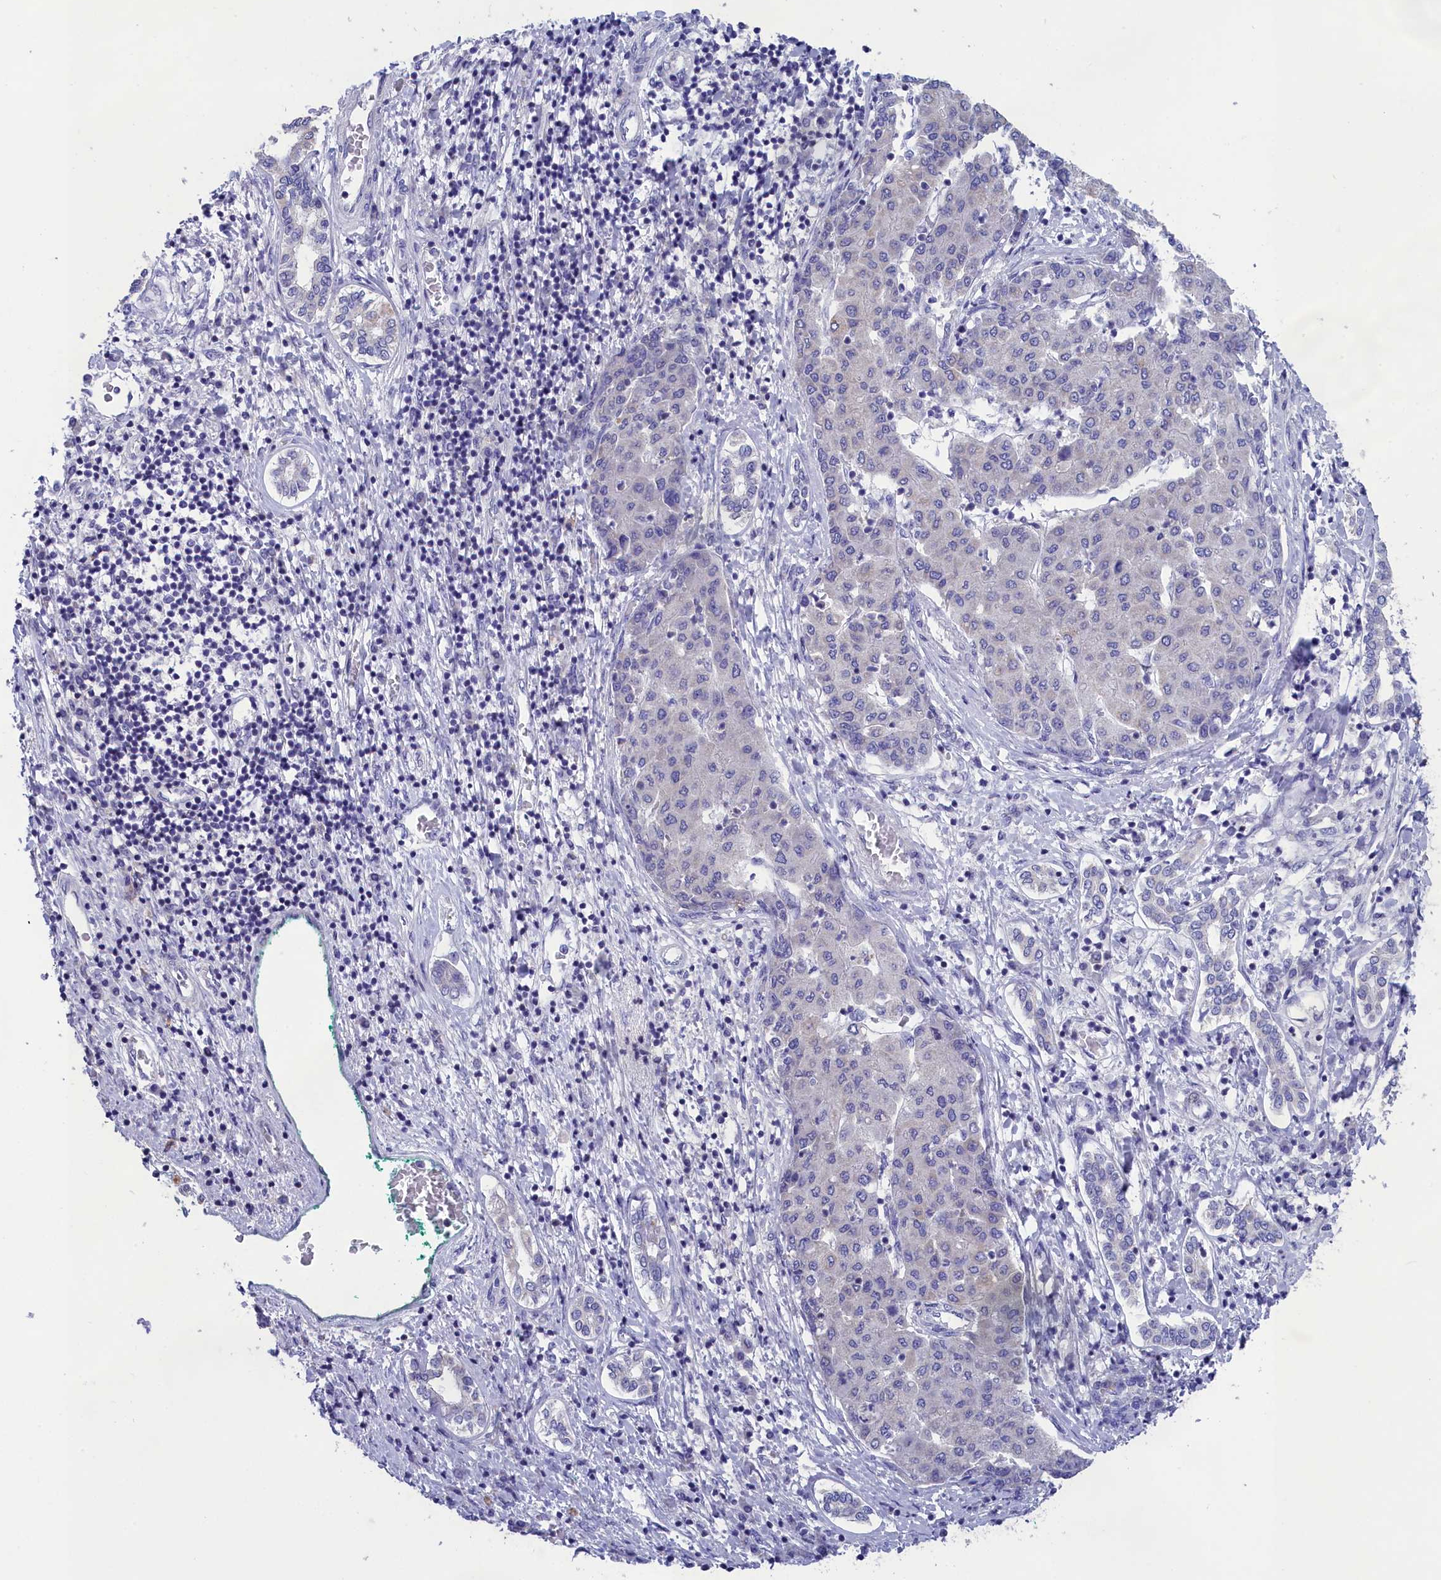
{"staining": {"intensity": "moderate", "quantity": "<25%", "location": "cytoplasmic/membranous"}, "tissue": "liver cancer", "cell_type": "Tumor cells", "image_type": "cancer", "snomed": [{"axis": "morphology", "description": "Carcinoma, Hepatocellular, NOS"}, {"axis": "topography", "description": "Liver"}], "caption": "The histopathology image shows a brown stain indicating the presence of a protein in the cytoplasmic/membranous of tumor cells in liver hepatocellular carcinoma.", "gene": "PRDM12", "patient": {"sex": "male", "age": 65}}